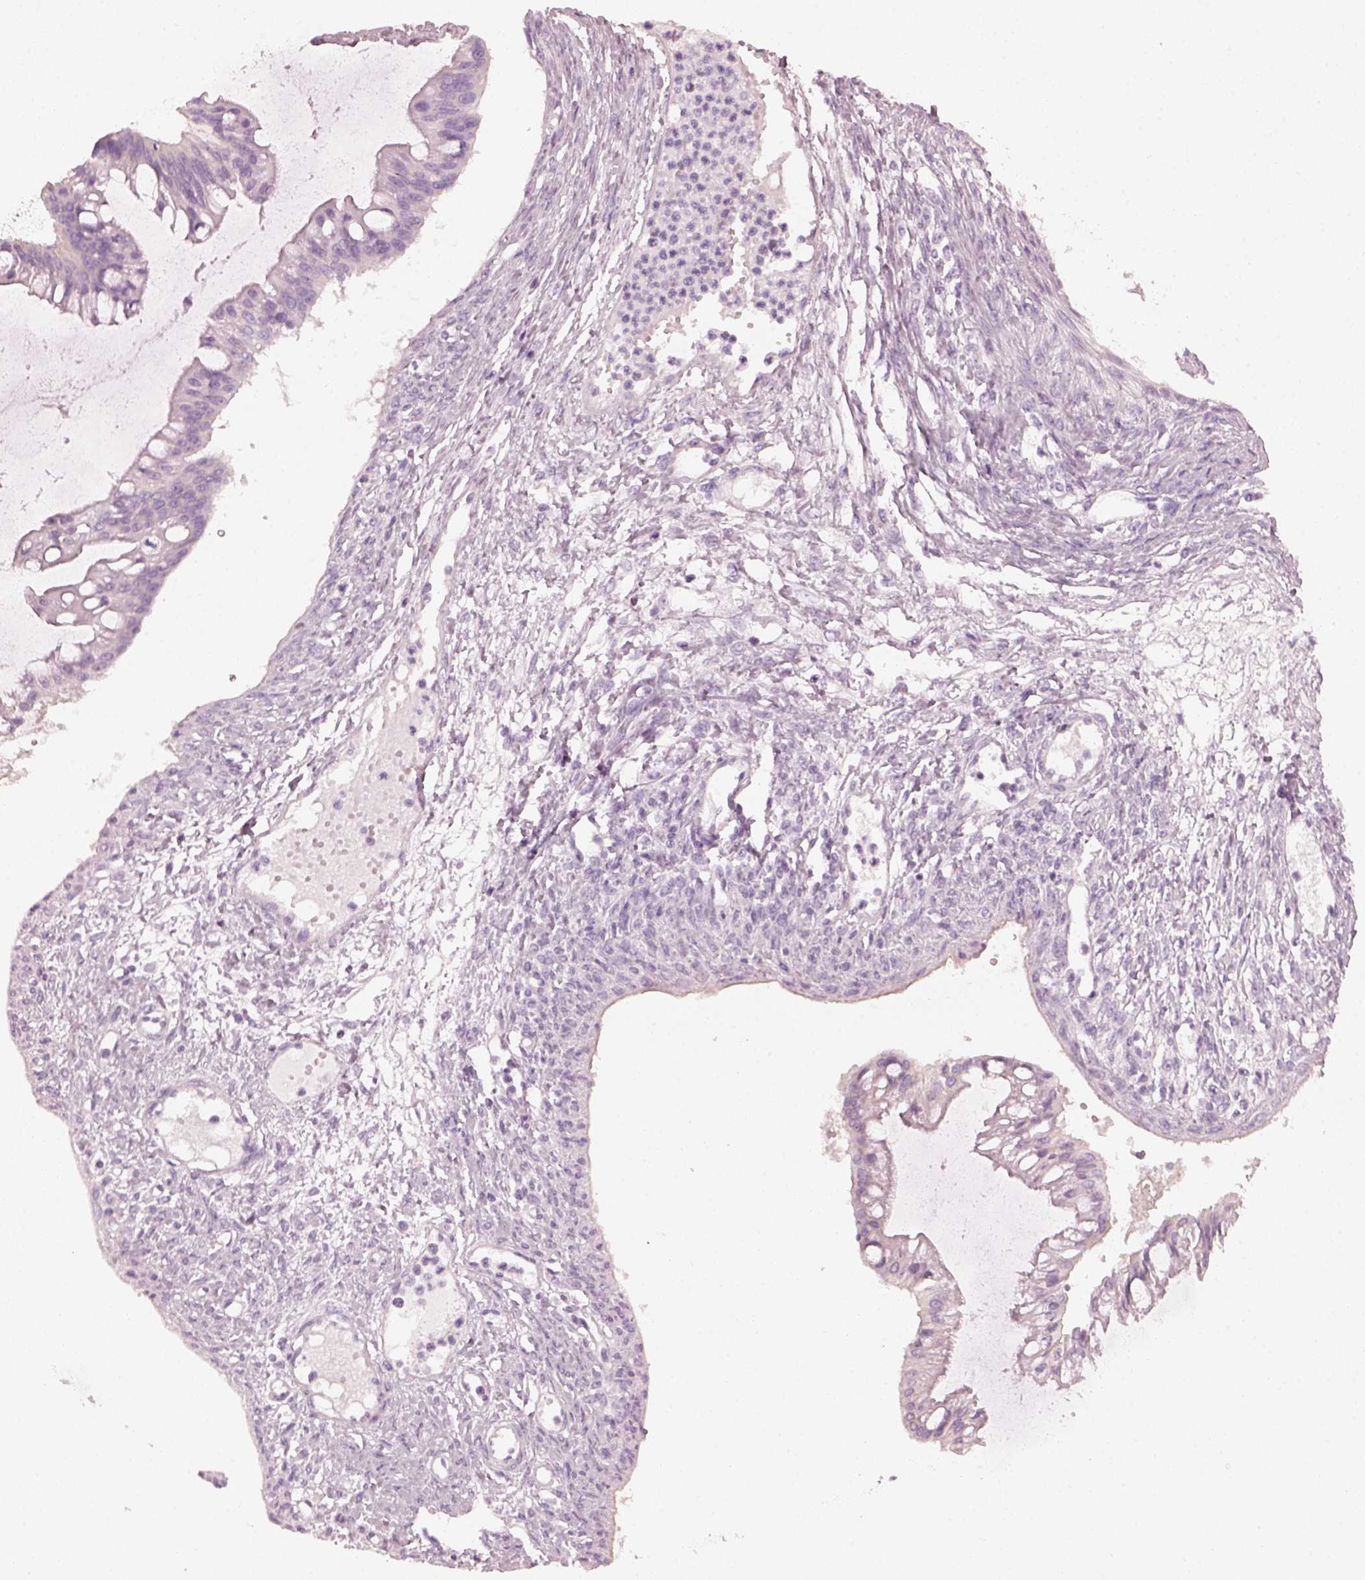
{"staining": {"intensity": "negative", "quantity": "none", "location": "none"}, "tissue": "ovarian cancer", "cell_type": "Tumor cells", "image_type": "cancer", "snomed": [{"axis": "morphology", "description": "Cystadenocarcinoma, mucinous, NOS"}, {"axis": "topography", "description": "Ovary"}], "caption": "Immunohistochemical staining of mucinous cystadenocarcinoma (ovarian) shows no significant positivity in tumor cells. Brightfield microscopy of immunohistochemistry stained with DAB (3,3'-diaminobenzidine) (brown) and hematoxylin (blue), captured at high magnification.", "gene": "CRYBA2", "patient": {"sex": "female", "age": 73}}